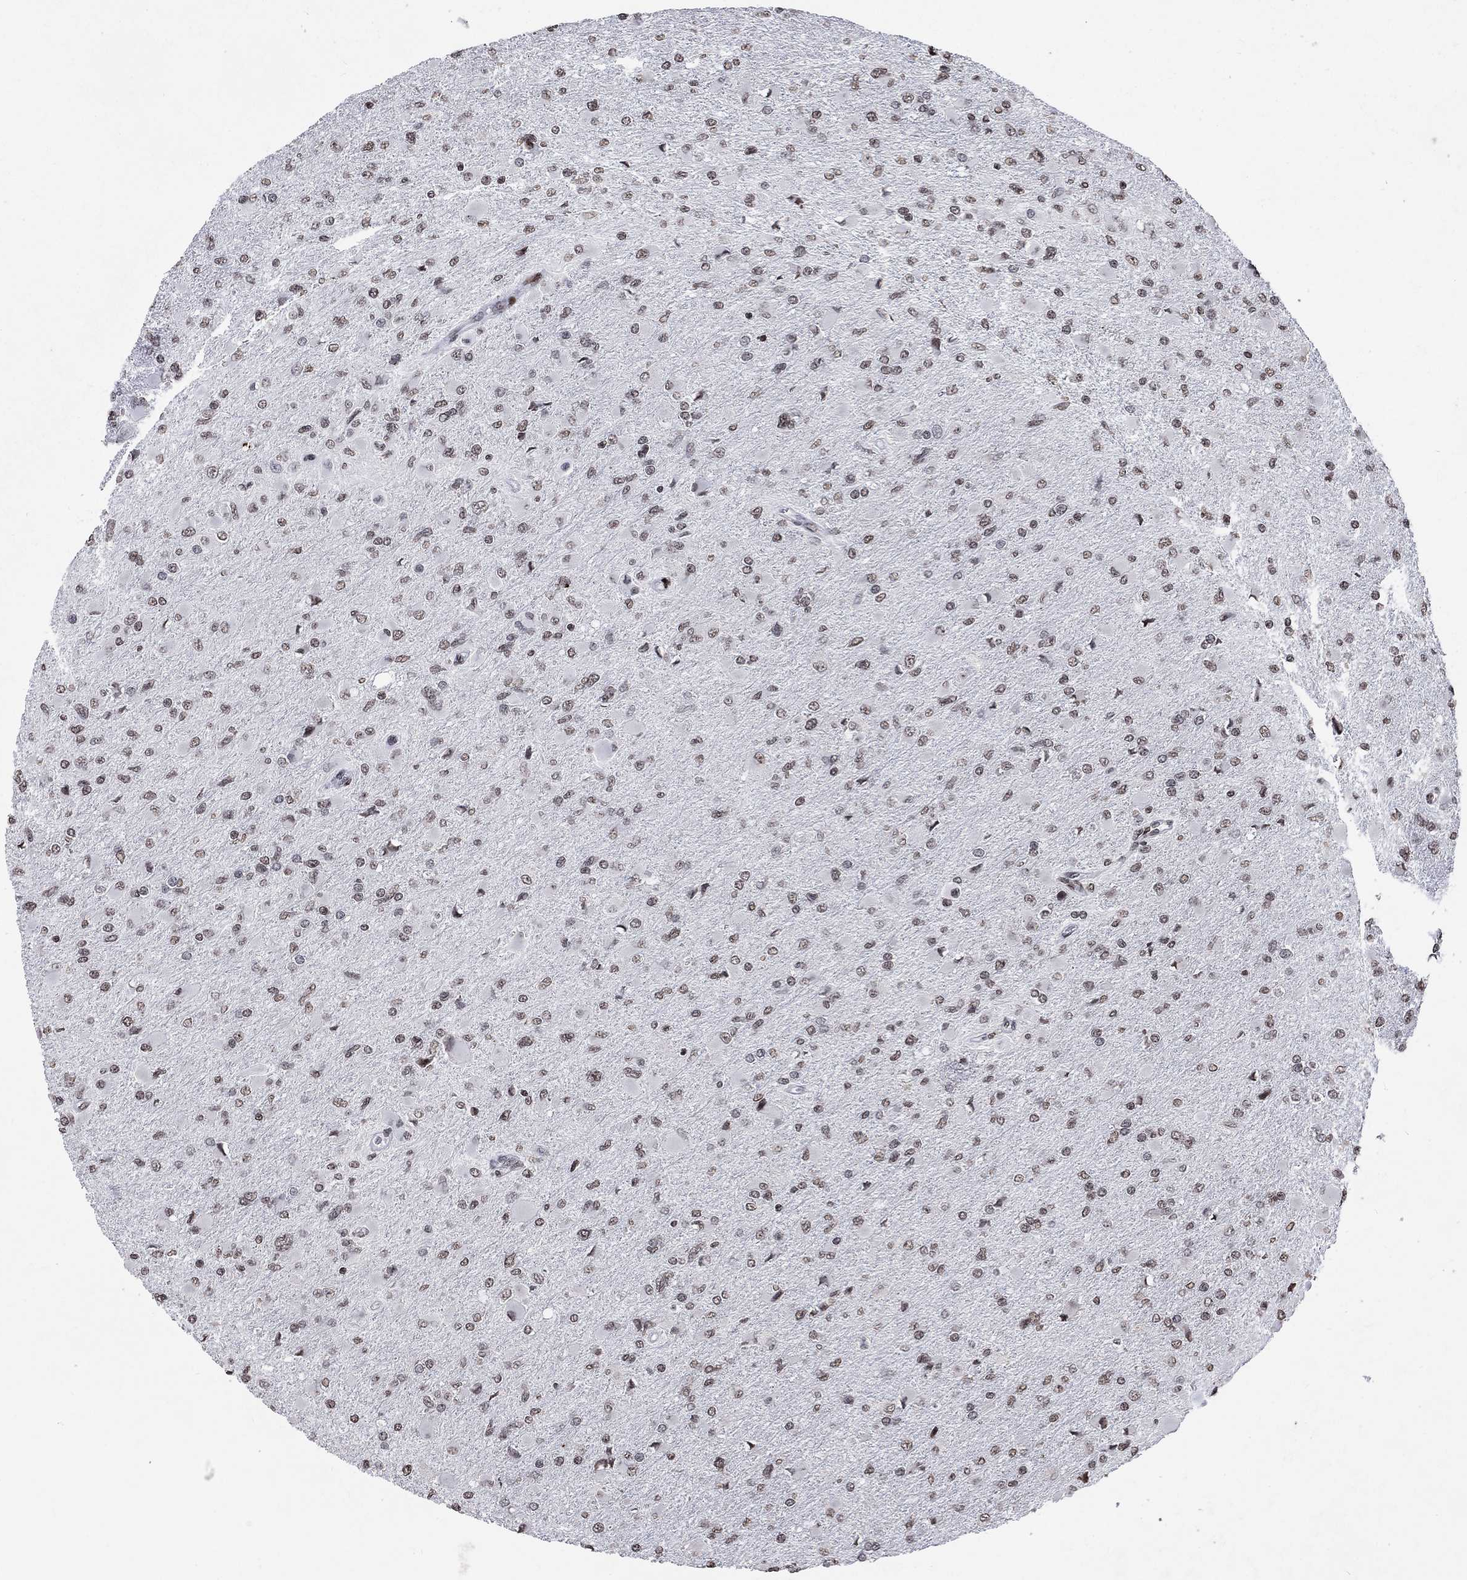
{"staining": {"intensity": "weak", "quantity": "25%-75%", "location": "nuclear"}, "tissue": "glioma", "cell_type": "Tumor cells", "image_type": "cancer", "snomed": [{"axis": "morphology", "description": "Glioma, malignant, High grade"}, {"axis": "topography", "description": "Cerebral cortex"}], "caption": "Glioma stained with DAB immunohistochemistry (IHC) demonstrates low levels of weak nuclear expression in approximately 25%-75% of tumor cells. Nuclei are stained in blue.", "gene": "SRSF3", "patient": {"sex": "female", "age": 36}}